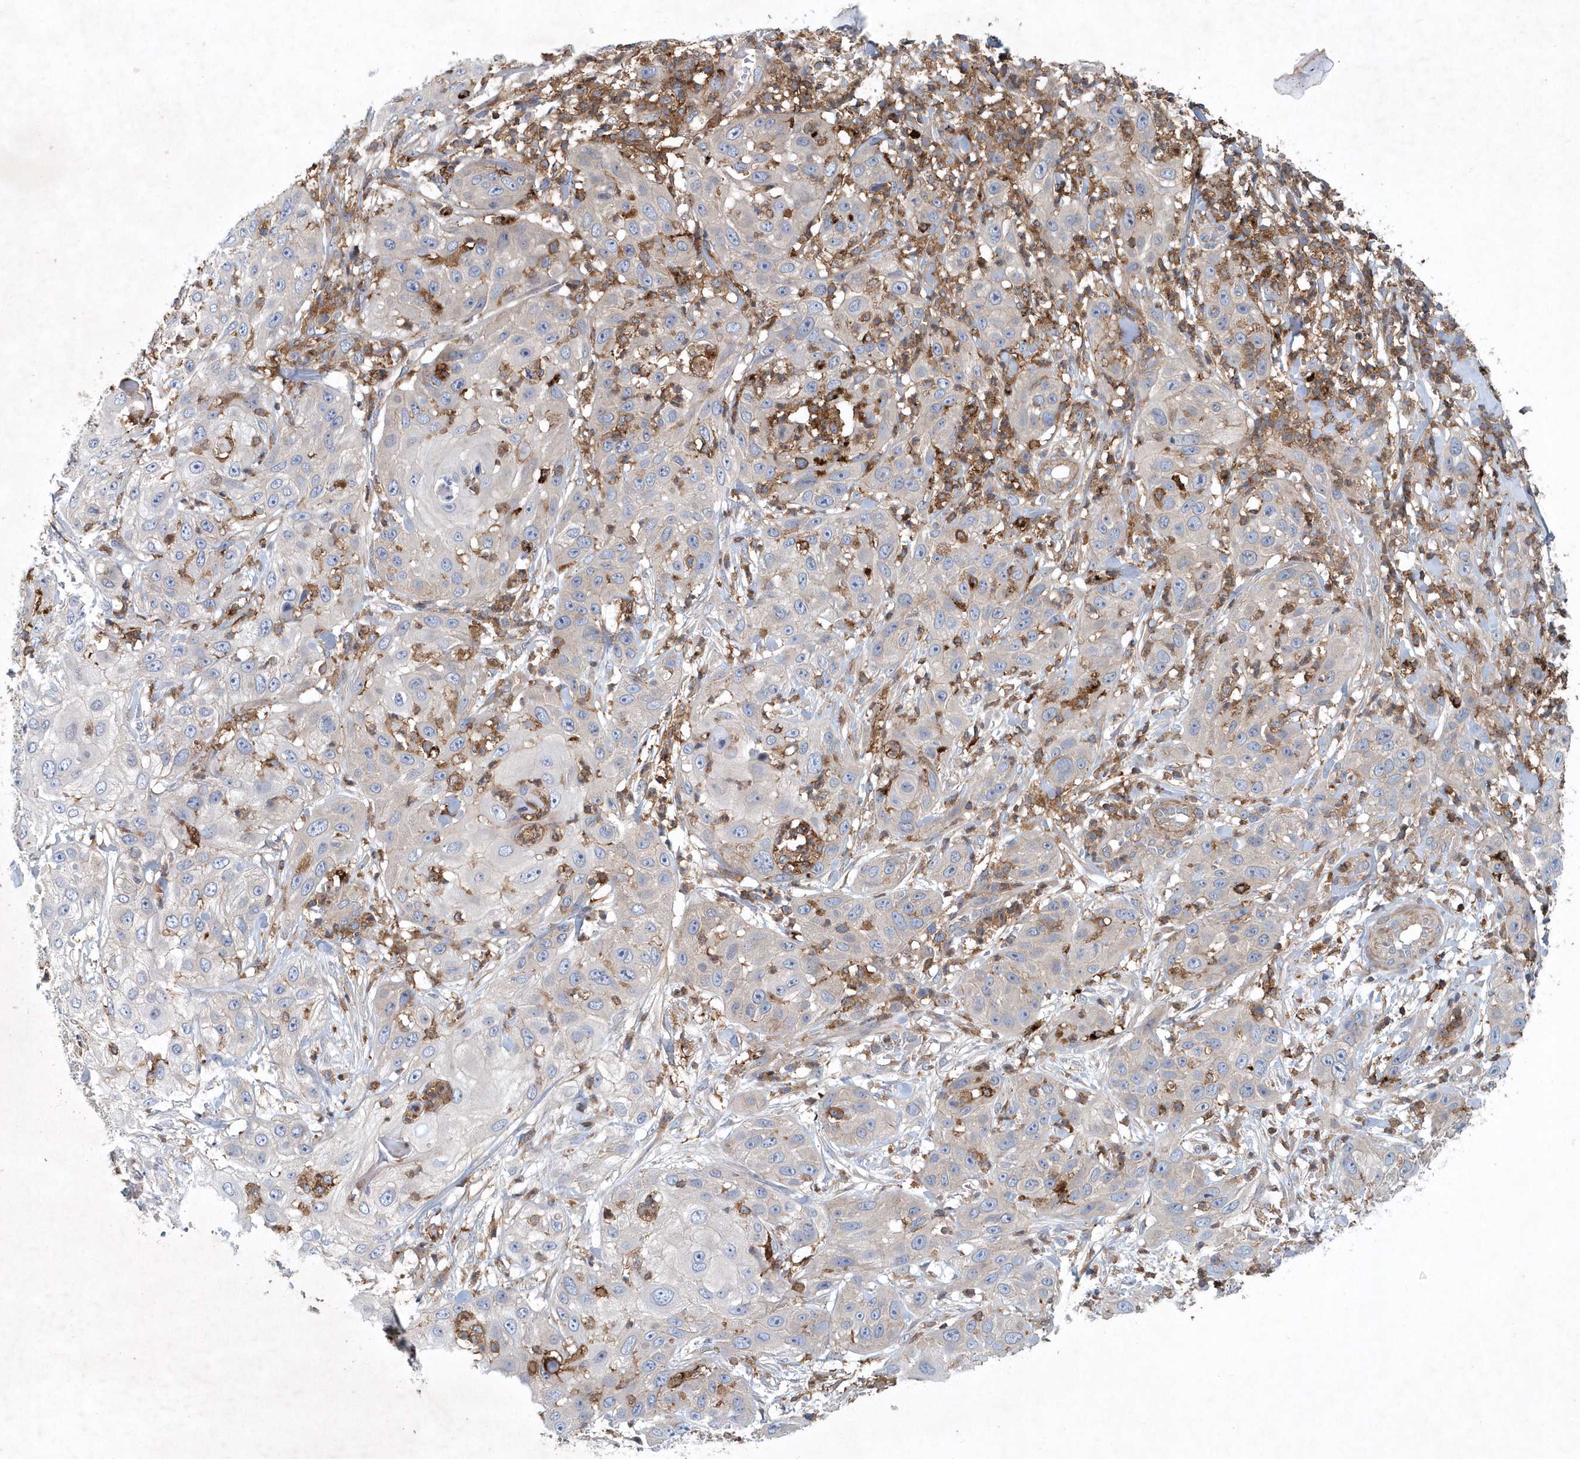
{"staining": {"intensity": "weak", "quantity": "<25%", "location": "cytoplasmic/membranous"}, "tissue": "skin cancer", "cell_type": "Tumor cells", "image_type": "cancer", "snomed": [{"axis": "morphology", "description": "Squamous cell carcinoma, NOS"}, {"axis": "topography", "description": "Skin"}], "caption": "This photomicrograph is of squamous cell carcinoma (skin) stained with IHC to label a protein in brown with the nuclei are counter-stained blue. There is no expression in tumor cells. (DAB (3,3'-diaminobenzidine) immunohistochemistry (IHC) with hematoxylin counter stain).", "gene": "P2RY10", "patient": {"sex": "female", "age": 44}}